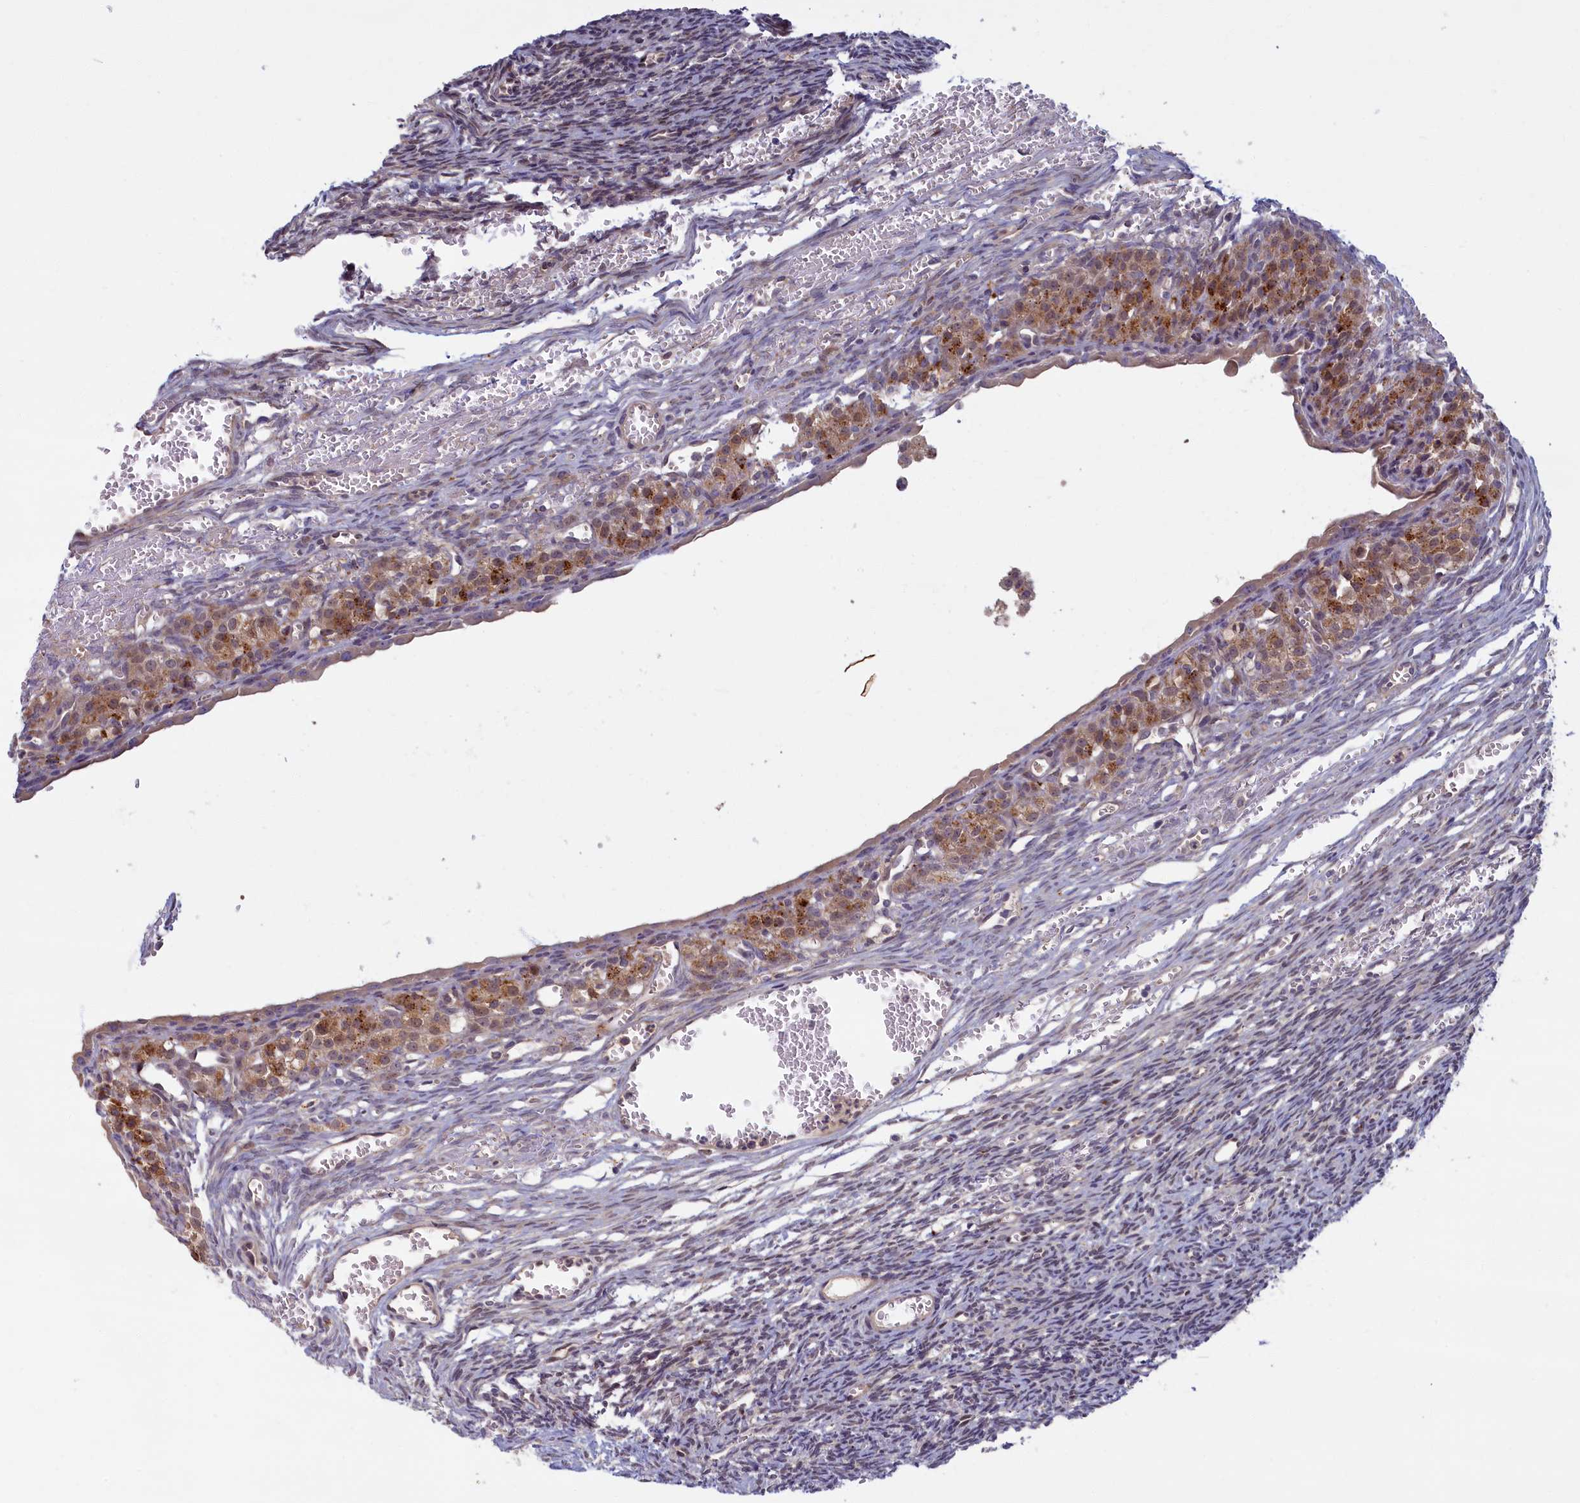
{"staining": {"intensity": "negative", "quantity": "none", "location": "none"}, "tissue": "ovary", "cell_type": "Ovarian stroma cells", "image_type": "normal", "snomed": [{"axis": "morphology", "description": "Normal tissue, NOS"}, {"axis": "topography", "description": "Ovary"}], "caption": "A high-resolution image shows immunohistochemistry staining of normal ovary, which shows no significant expression in ovarian stroma cells. (DAB (3,3'-diaminobenzidine) immunohistochemistry with hematoxylin counter stain).", "gene": "FCSK", "patient": {"sex": "female", "age": 39}}